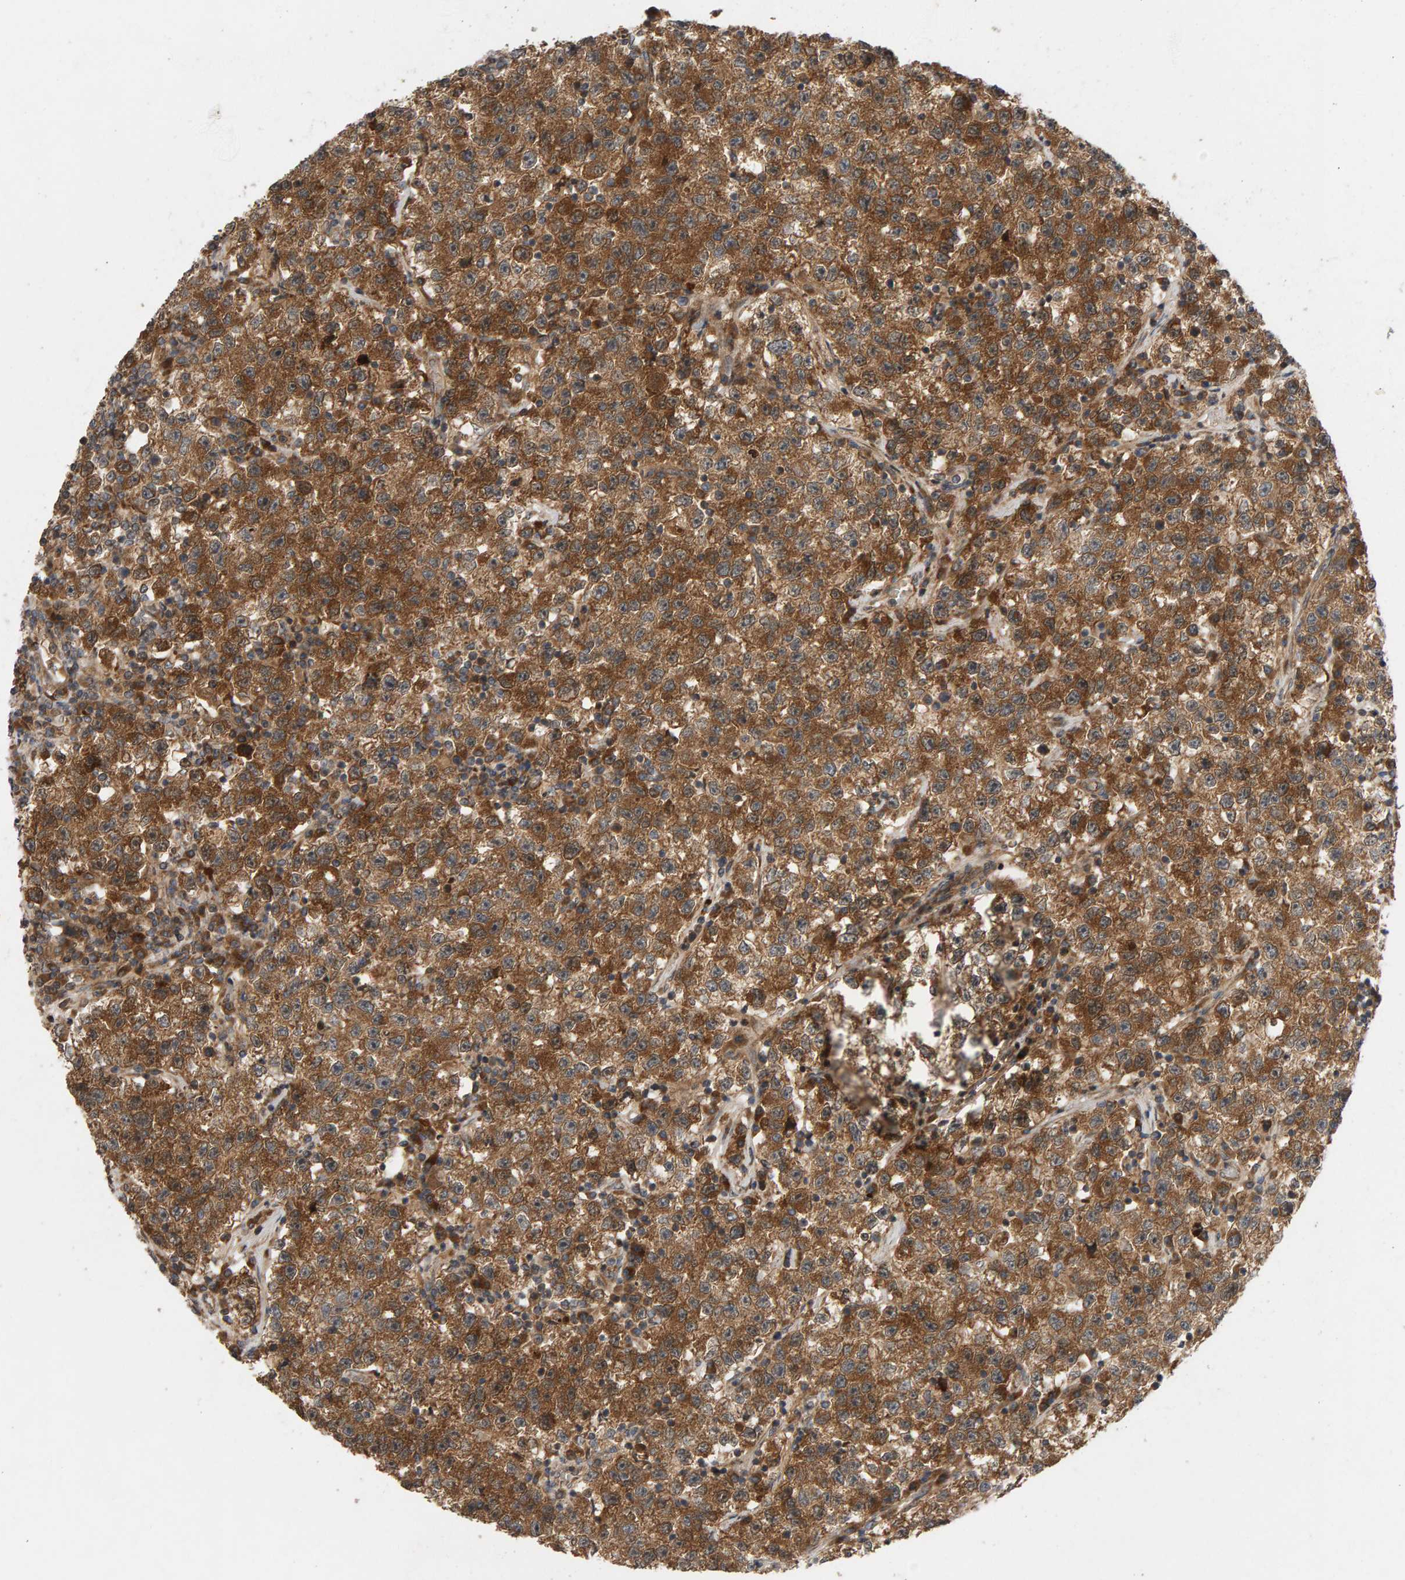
{"staining": {"intensity": "strong", "quantity": ">75%", "location": "cytoplasmic/membranous"}, "tissue": "testis cancer", "cell_type": "Tumor cells", "image_type": "cancer", "snomed": [{"axis": "morphology", "description": "Seminoma, NOS"}, {"axis": "topography", "description": "Testis"}], "caption": "Seminoma (testis) stained with DAB (3,3'-diaminobenzidine) immunohistochemistry (IHC) exhibits high levels of strong cytoplasmic/membranous staining in about >75% of tumor cells.", "gene": "BAHCC1", "patient": {"sex": "male", "age": 22}}